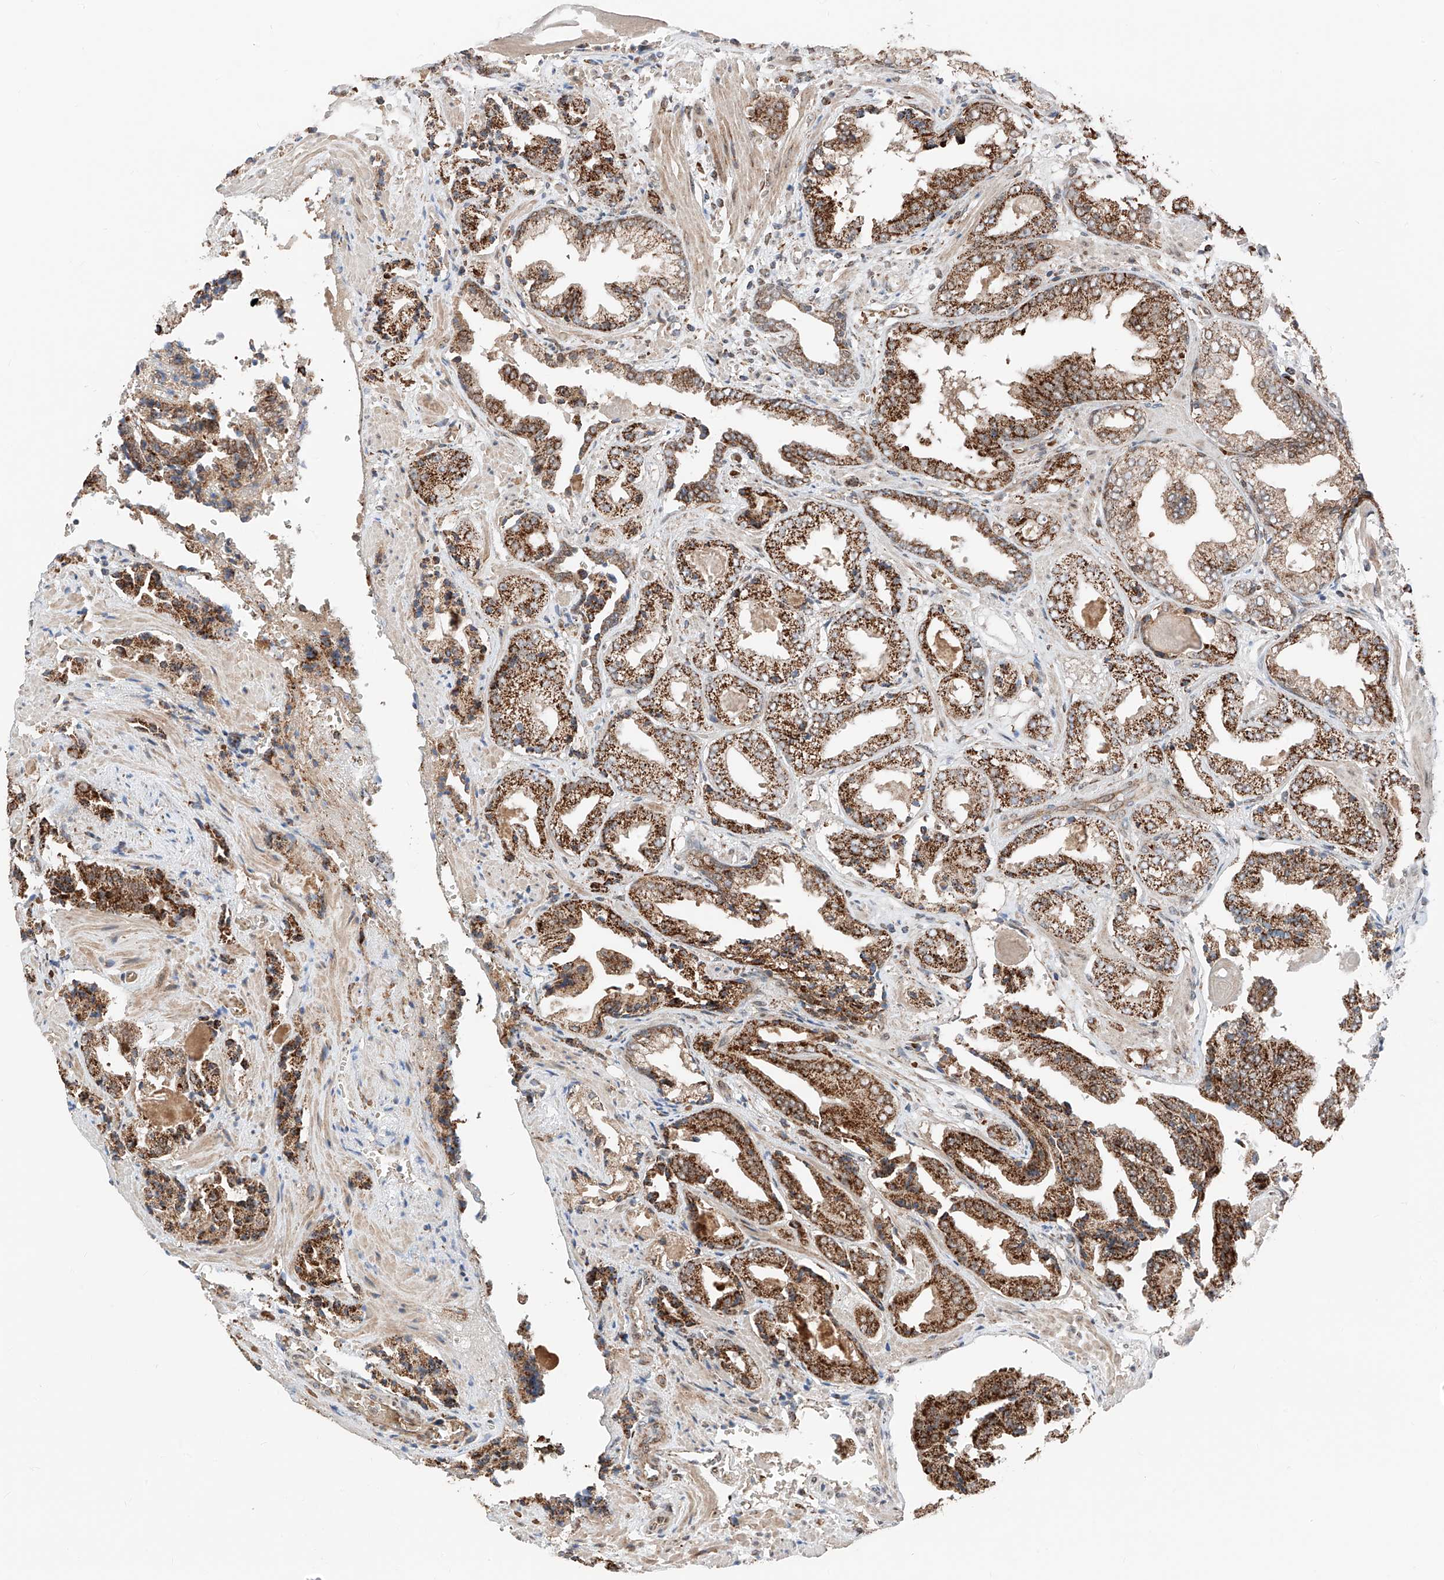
{"staining": {"intensity": "strong", "quantity": "25%-75%", "location": "cytoplasmic/membranous"}, "tissue": "prostate cancer", "cell_type": "Tumor cells", "image_type": "cancer", "snomed": [{"axis": "morphology", "description": "Adenocarcinoma, High grade"}, {"axis": "topography", "description": "Prostate"}], "caption": "This photomicrograph reveals immunohistochemistry (IHC) staining of prostate cancer (high-grade adenocarcinoma), with high strong cytoplasmic/membranous staining in approximately 25%-75% of tumor cells.", "gene": "ZSCAN29", "patient": {"sex": "male", "age": 71}}